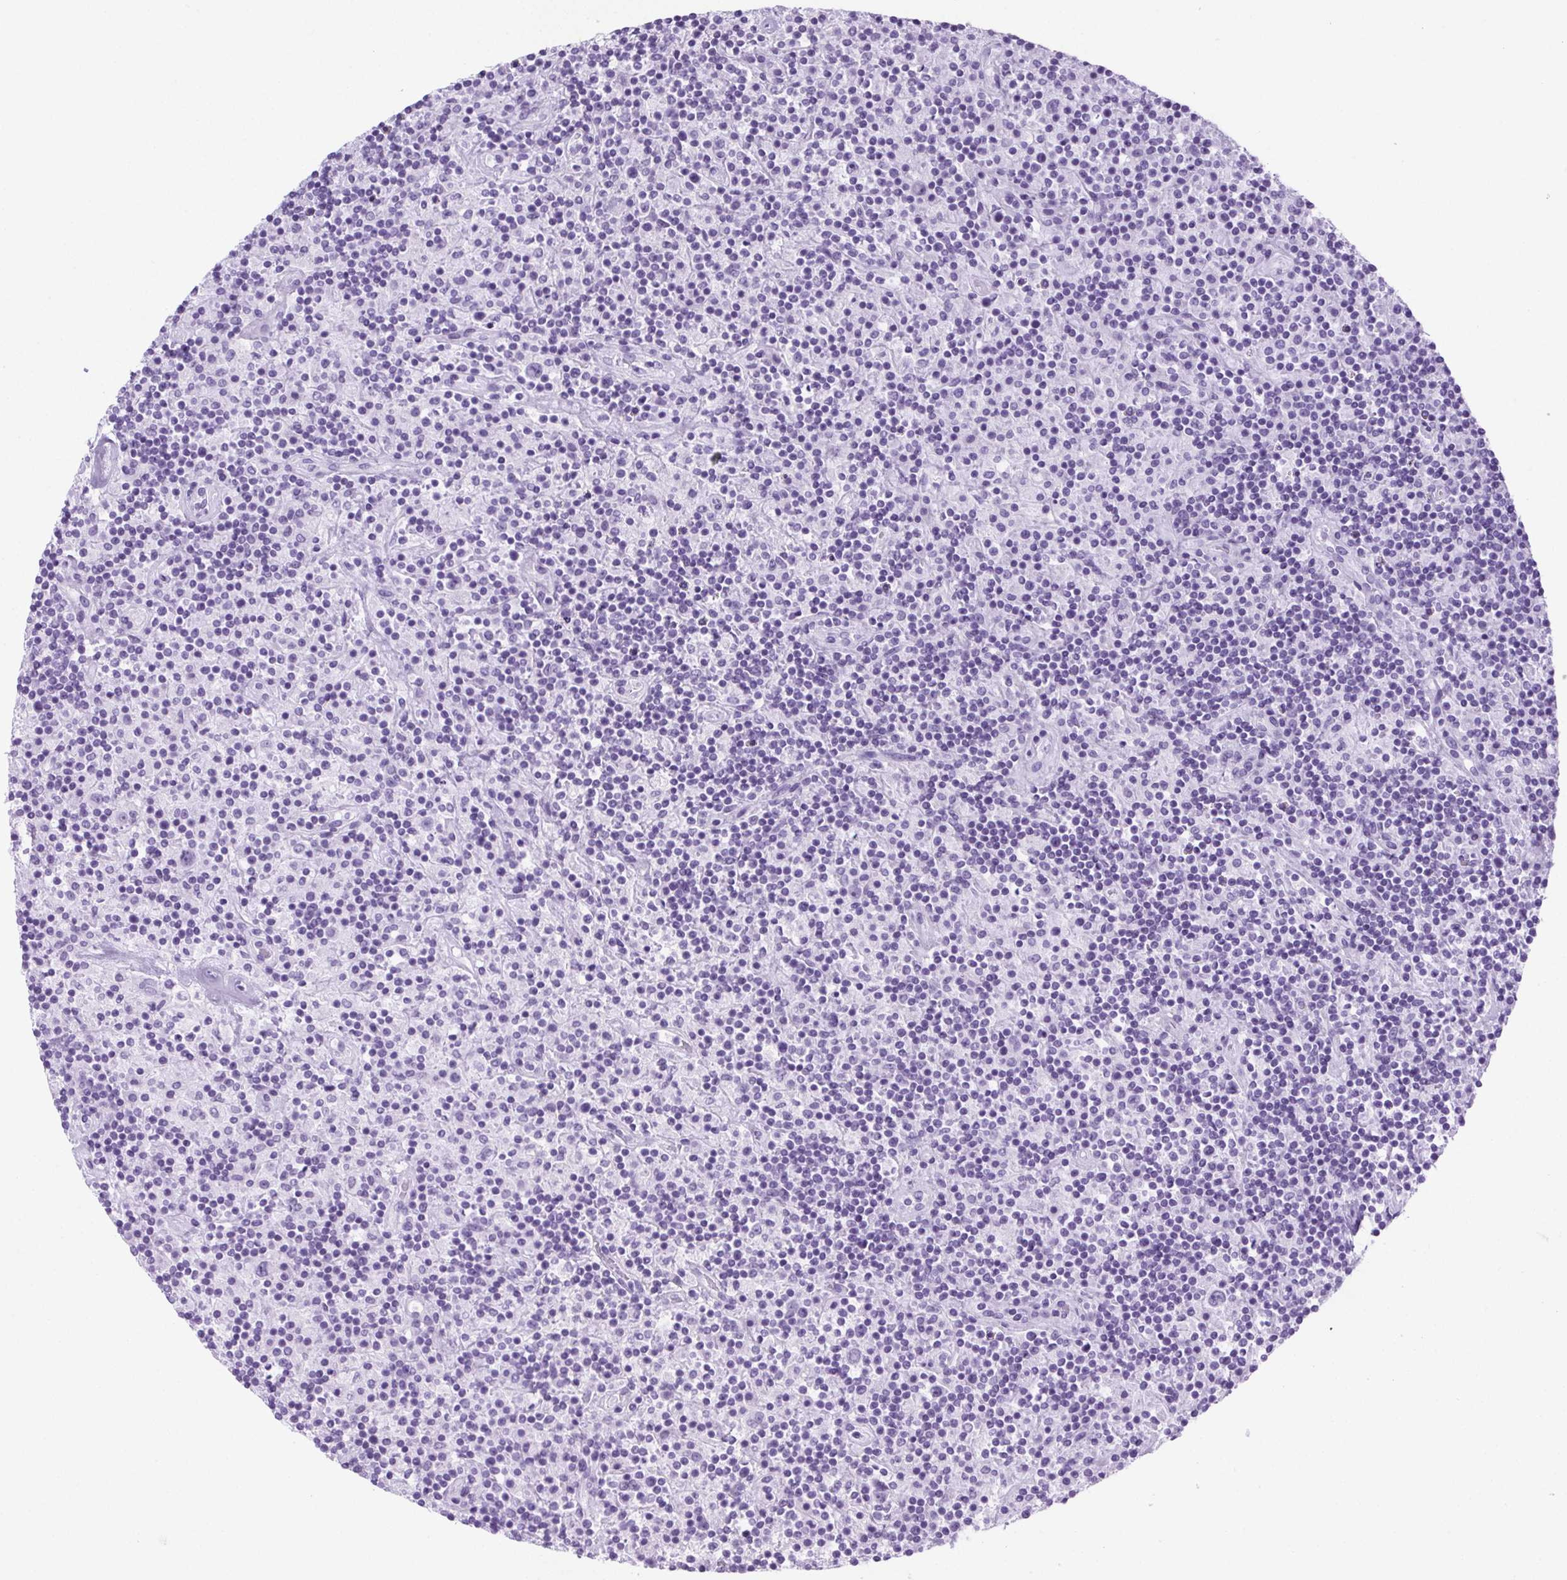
{"staining": {"intensity": "negative", "quantity": "none", "location": "none"}, "tissue": "lymphoma", "cell_type": "Tumor cells", "image_type": "cancer", "snomed": [{"axis": "morphology", "description": "Hodgkin's disease, NOS"}, {"axis": "topography", "description": "Lymph node"}], "caption": "Immunohistochemistry (IHC) of human lymphoma demonstrates no positivity in tumor cells. The staining was performed using DAB (3,3'-diaminobenzidine) to visualize the protein expression in brown, while the nuclei were stained in blue with hematoxylin (Magnification: 20x).", "gene": "SPACA5B", "patient": {"sex": "male", "age": 70}}